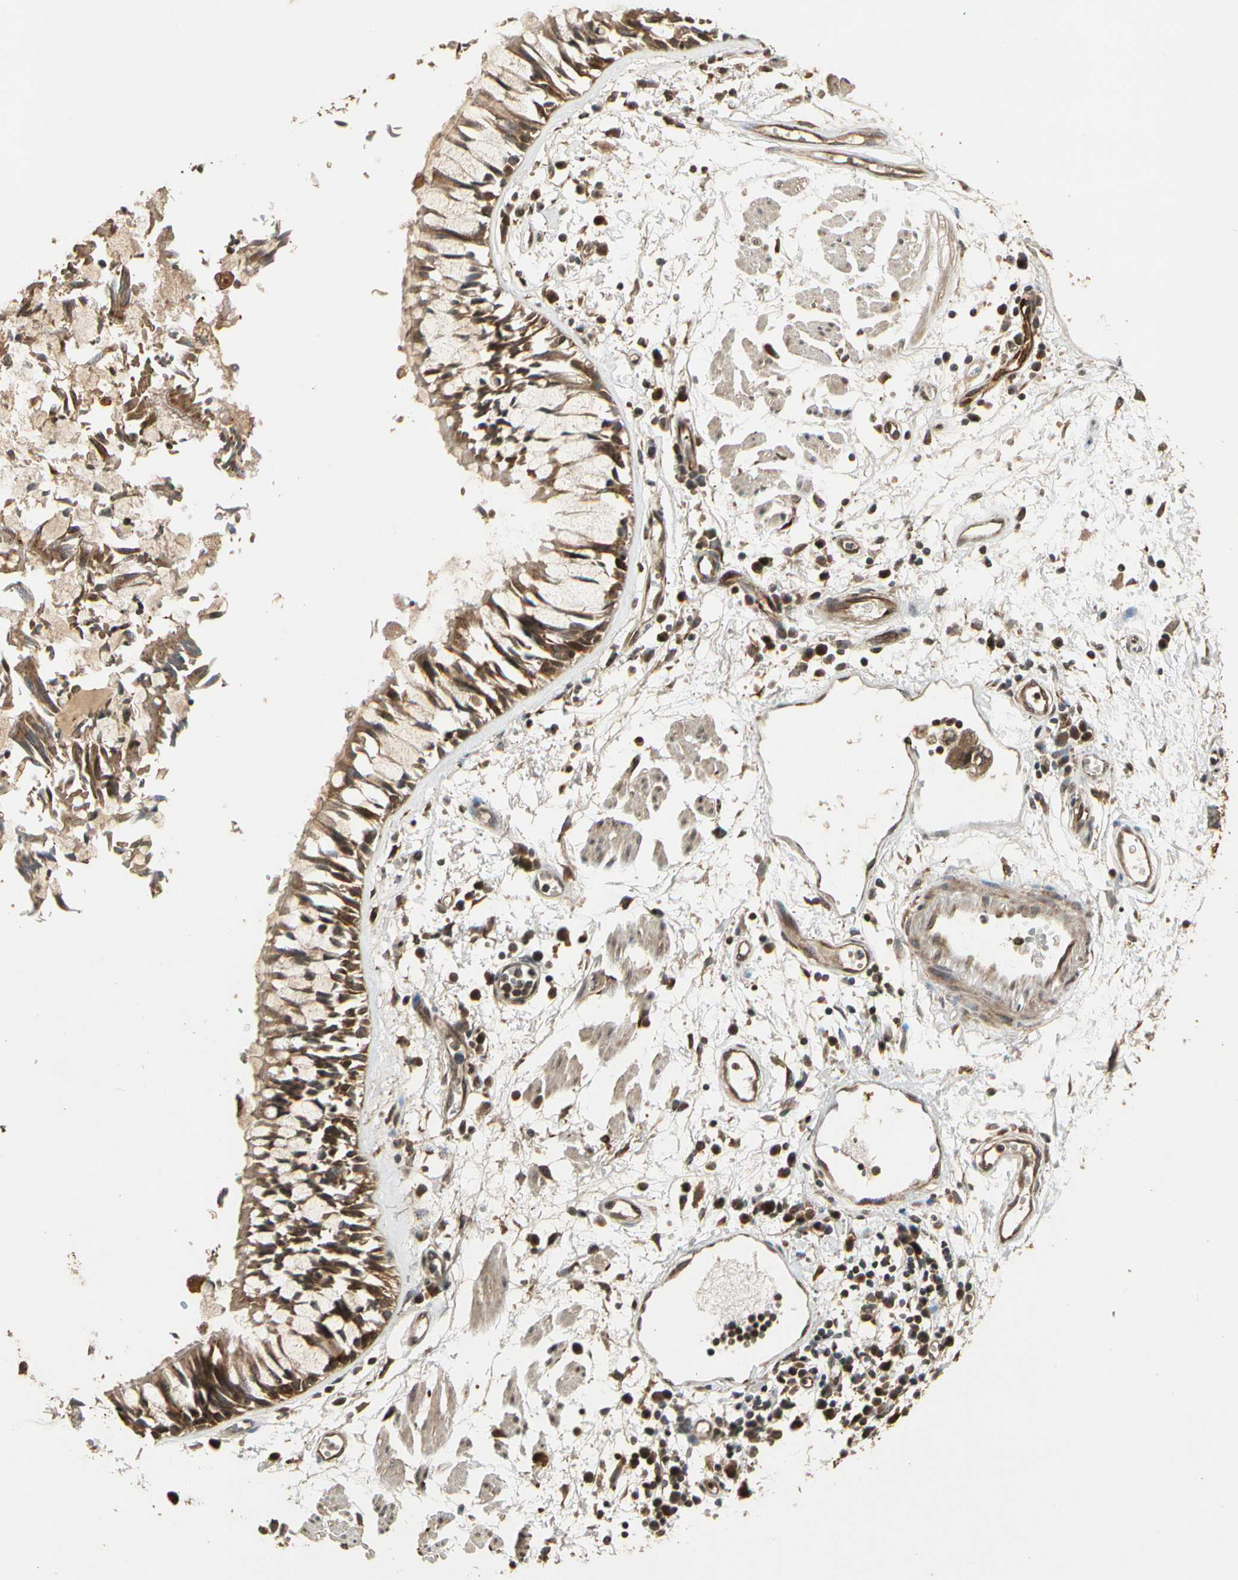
{"staining": {"intensity": "strong", "quantity": ">75%", "location": "cytoplasmic/membranous"}, "tissue": "adipose tissue", "cell_type": "Adipocytes", "image_type": "normal", "snomed": [{"axis": "morphology", "description": "Normal tissue, NOS"}, {"axis": "morphology", "description": "Adenocarcinoma, NOS"}, {"axis": "topography", "description": "Cartilage tissue"}, {"axis": "topography", "description": "Bronchus"}, {"axis": "topography", "description": "Lung"}], "caption": "Immunohistochemistry (DAB (3,3'-diaminobenzidine)) staining of normal human adipose tissue displays strong cytoplasmic/membranous protein staining in approximately >75% of adipocytes.", "gene": "GLUL", "patient": {"sex": "female", "age": 67}}